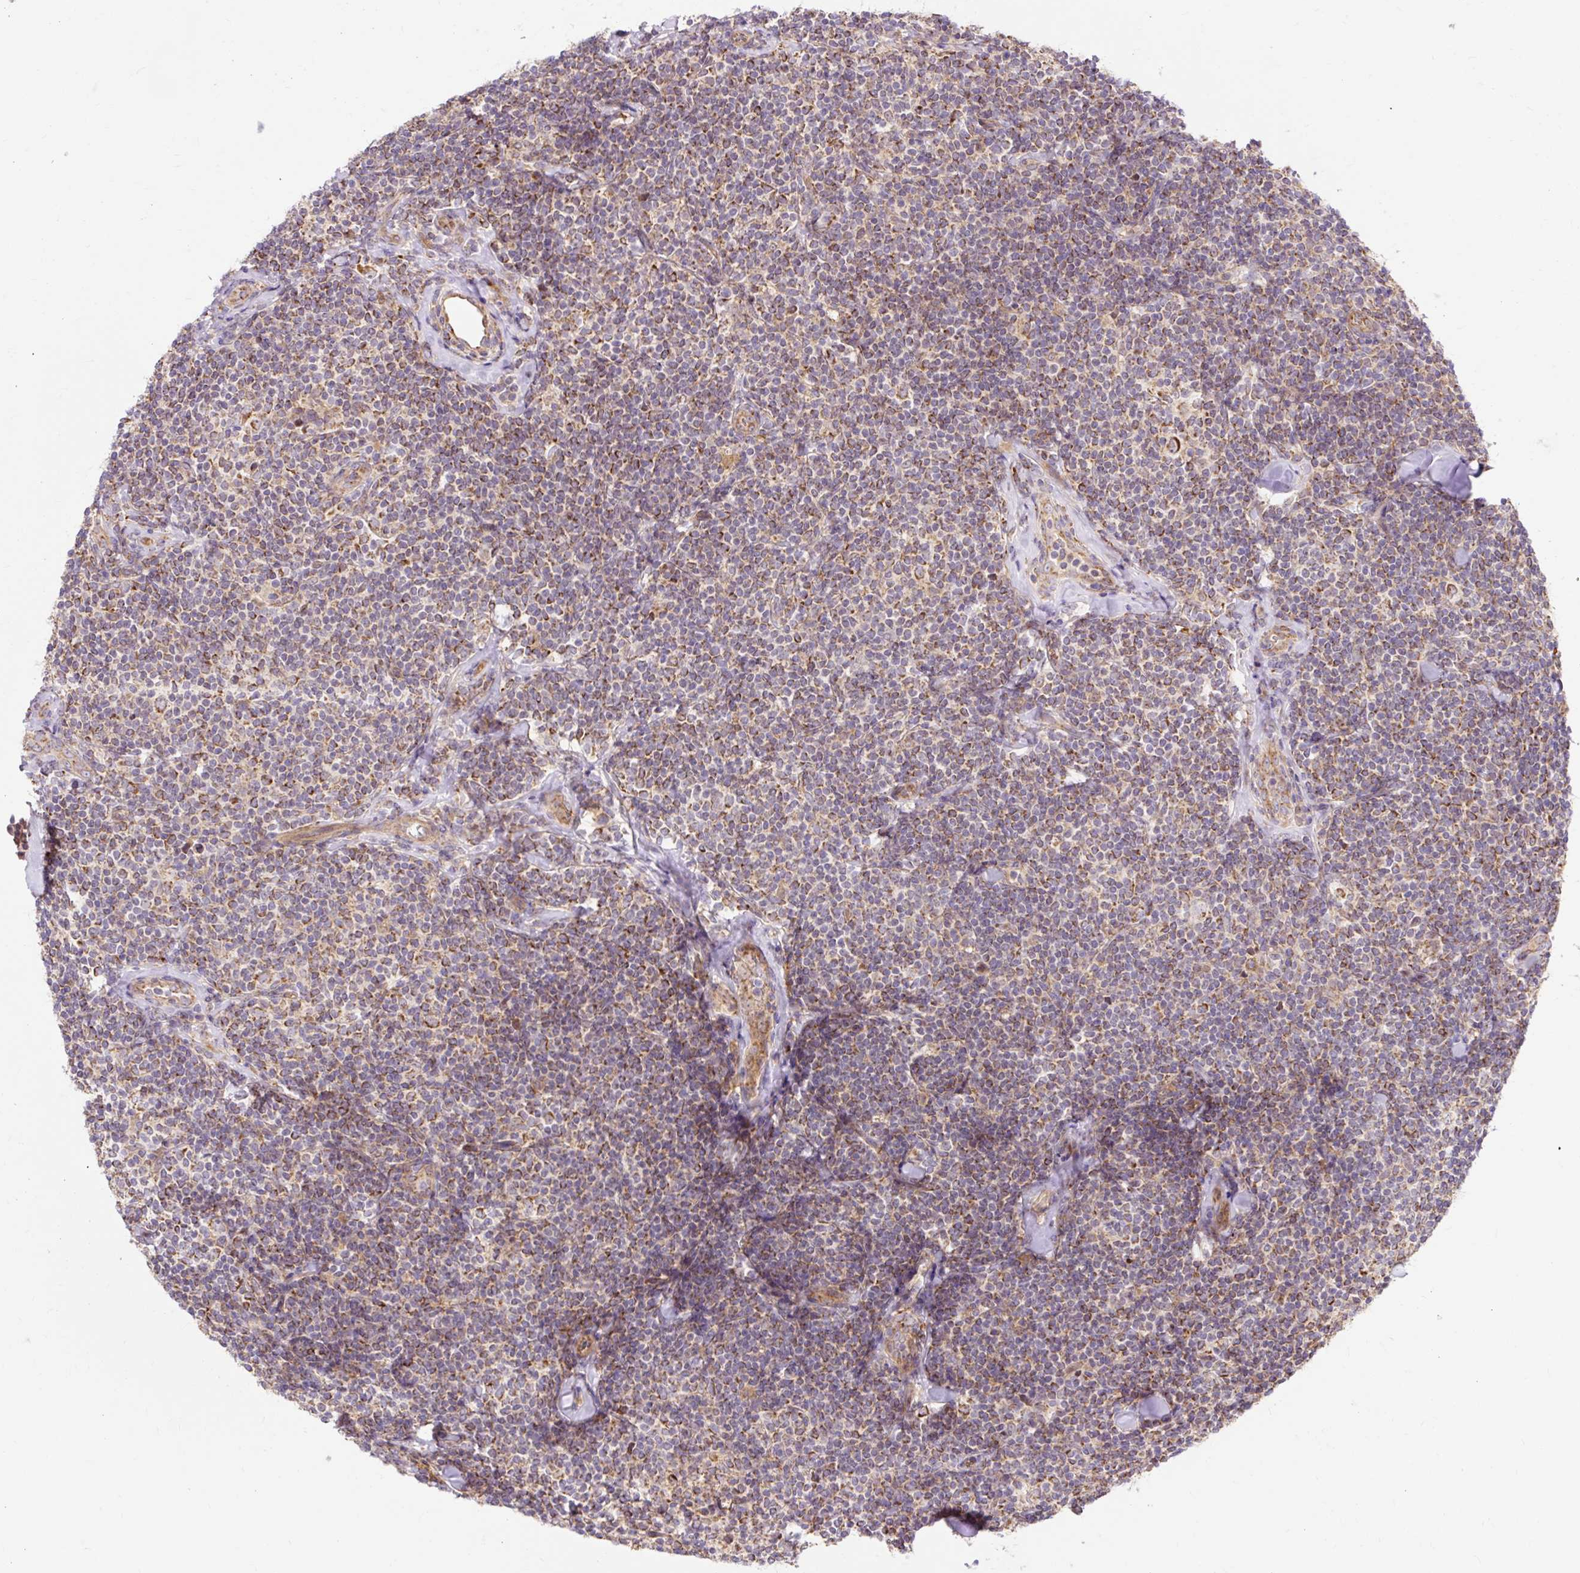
{"staining": {"intensity": "moderate", "quantity": ">75%", "location": "cytoplasmic/membranous"}, "tissue": "lymphoma", "cell_type": "Tumor cells", "image_type": "cancer", "snomed": [{"axis": "morphology", "description": "Malignant lymphoma, non-Hodgkin's type, Low grade"}, {"axis": "topography", "description": "Lymph node"}], "caption": "Moderate cytoplasmic/membranous staining for a protein is identified in approximately >75% of tumor cells of malignant lymphoma, non-Hodgkin's type (low-grade) using immunohistochemistry.", "gene": "TRIAP1", "patient": {"sex": "female", "age": 56}}